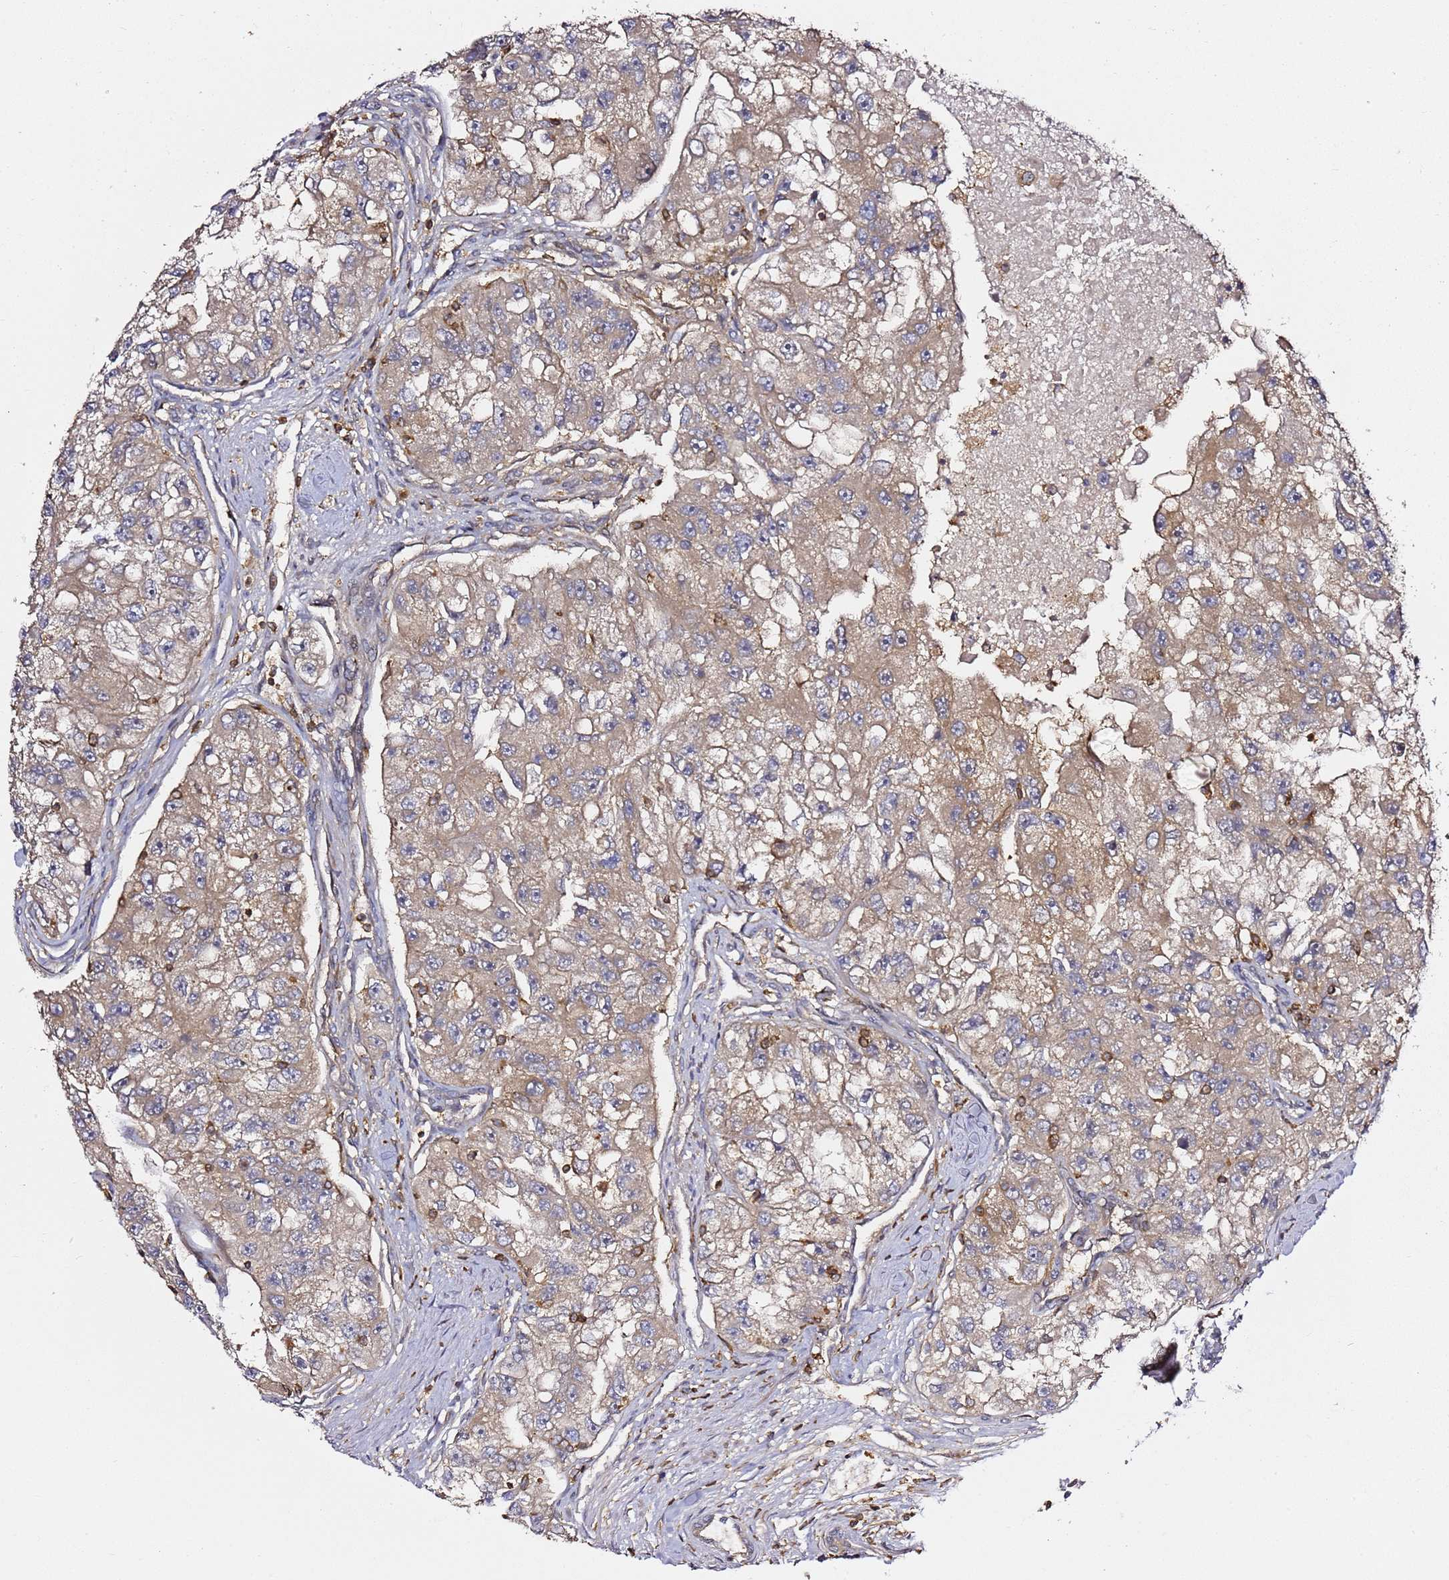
{"staining": {"intensity": "weak", "quantity": ">75%", "location": "cytoplasmic/membranous"}, "tissue": "renal cancer", "cell_type": "Tumor cells", "image_type": "cancer", "snomed": [{"axis": "morphology", "description": "Adenocarcinoma, NOS"}, {"axis": "topography", "description": "Kidney"}], "caption": "Immunohistochemistry (IHC) (DAB (3,3'-diaminobenzidine)) staining of renal adenocarcinoma exhibits weak cytoplasmic/membranous protein staining in about >75% of tumor cells. (DAB (3,3'-diaminobenzidine) IHC, brown staining for protein, blue staining for nuclei).", "gene": "PRMT7", "patient": {"sex": "male", "age": 63}}